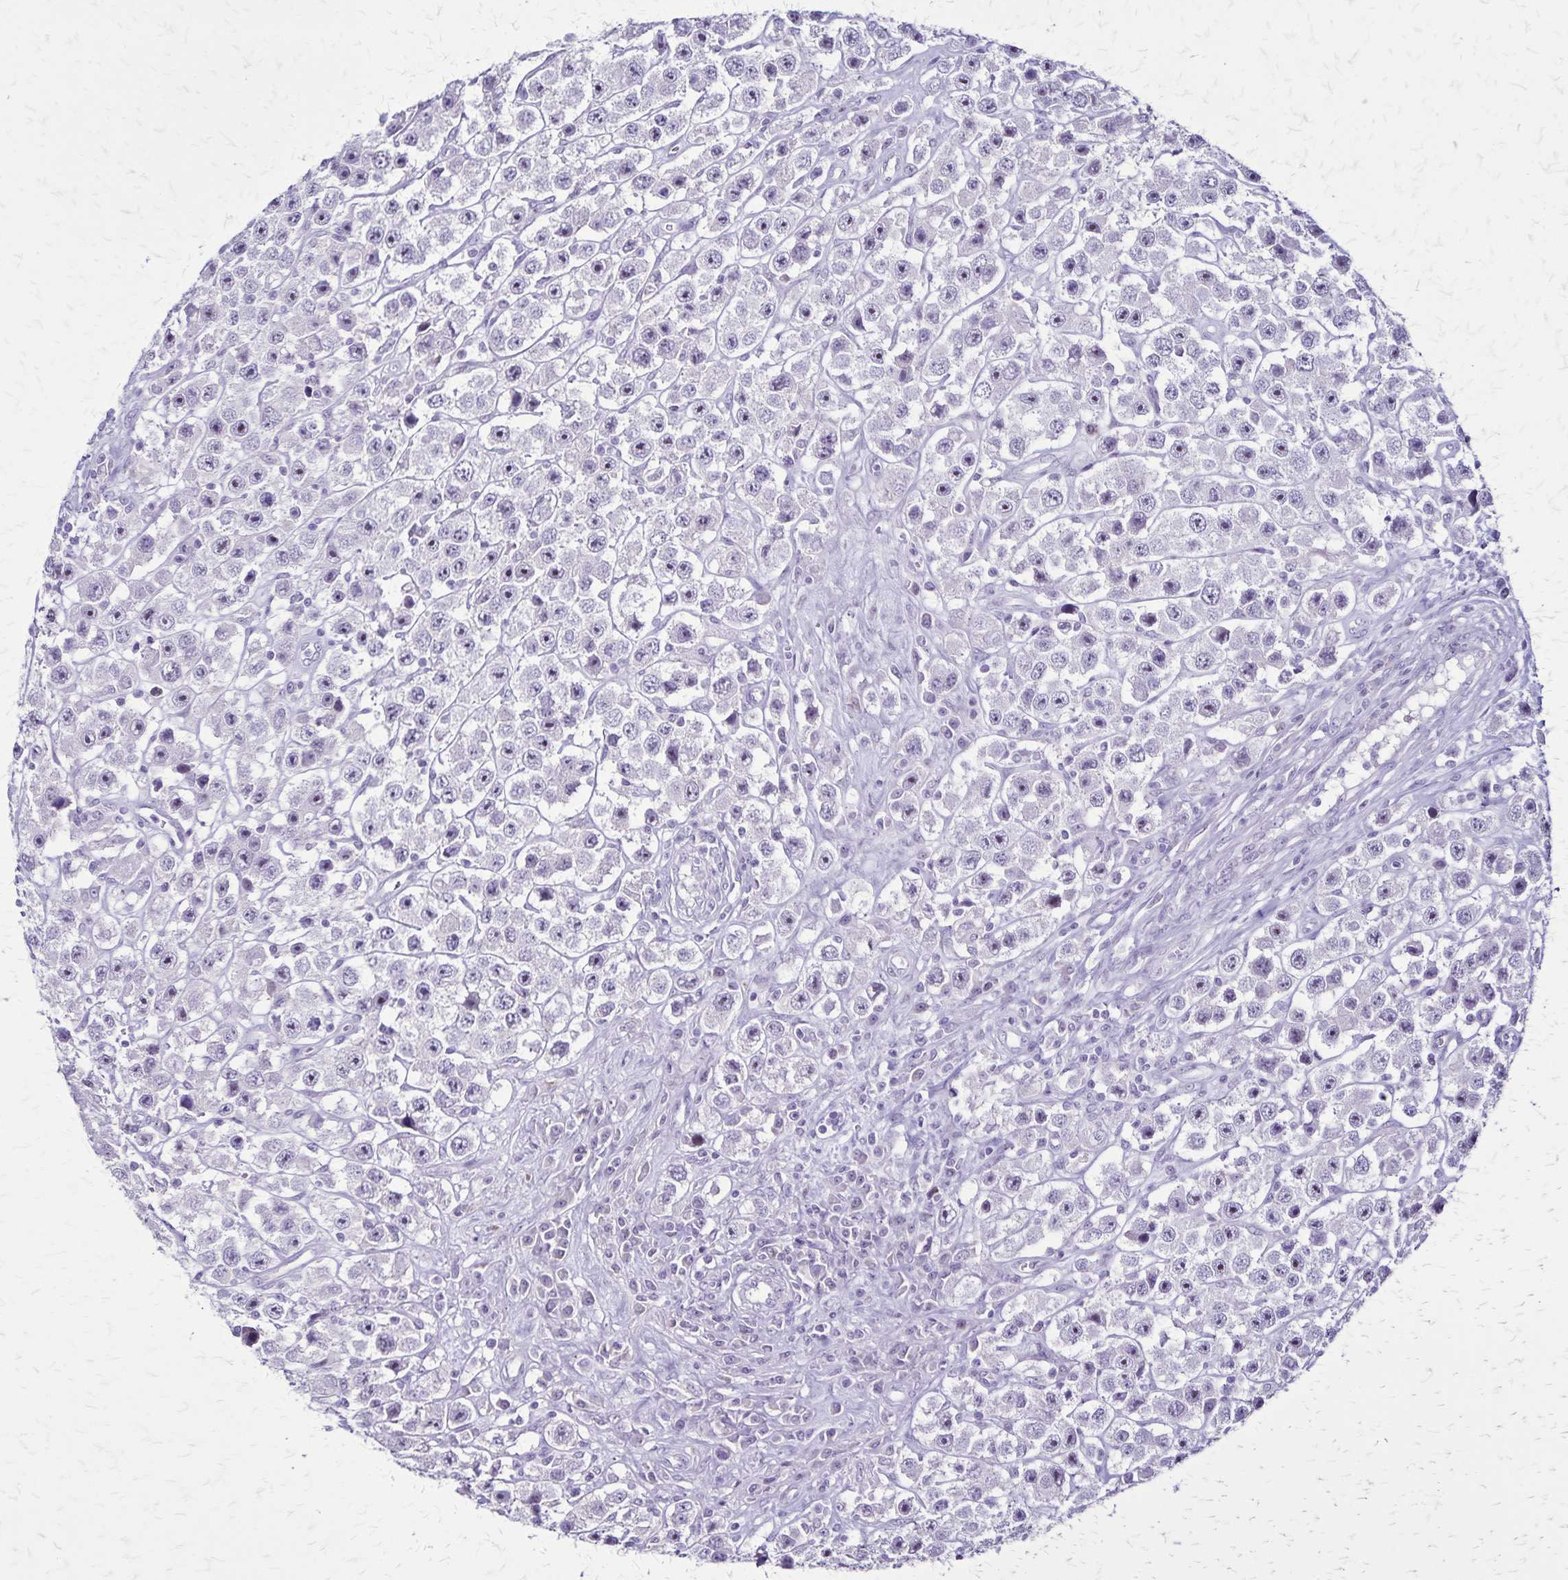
{"staining": {"intensity": "negative", "quantity": "none", "location": "none"}, "tissue": "testis cancer", "cell_type": "Tumor cells", "image_type": "cancer", "snomed": [{"axis": "morphology", "description": "Seminoma, NOS"}, {"axis": "topography", "description": "Testis"}], "caption": "Immunohistochemical staining of human testis seminoma shows no significant positivity in tumor cells.", "gene": "OR51B5", "patient": {"sex": "male", "age": 45}}